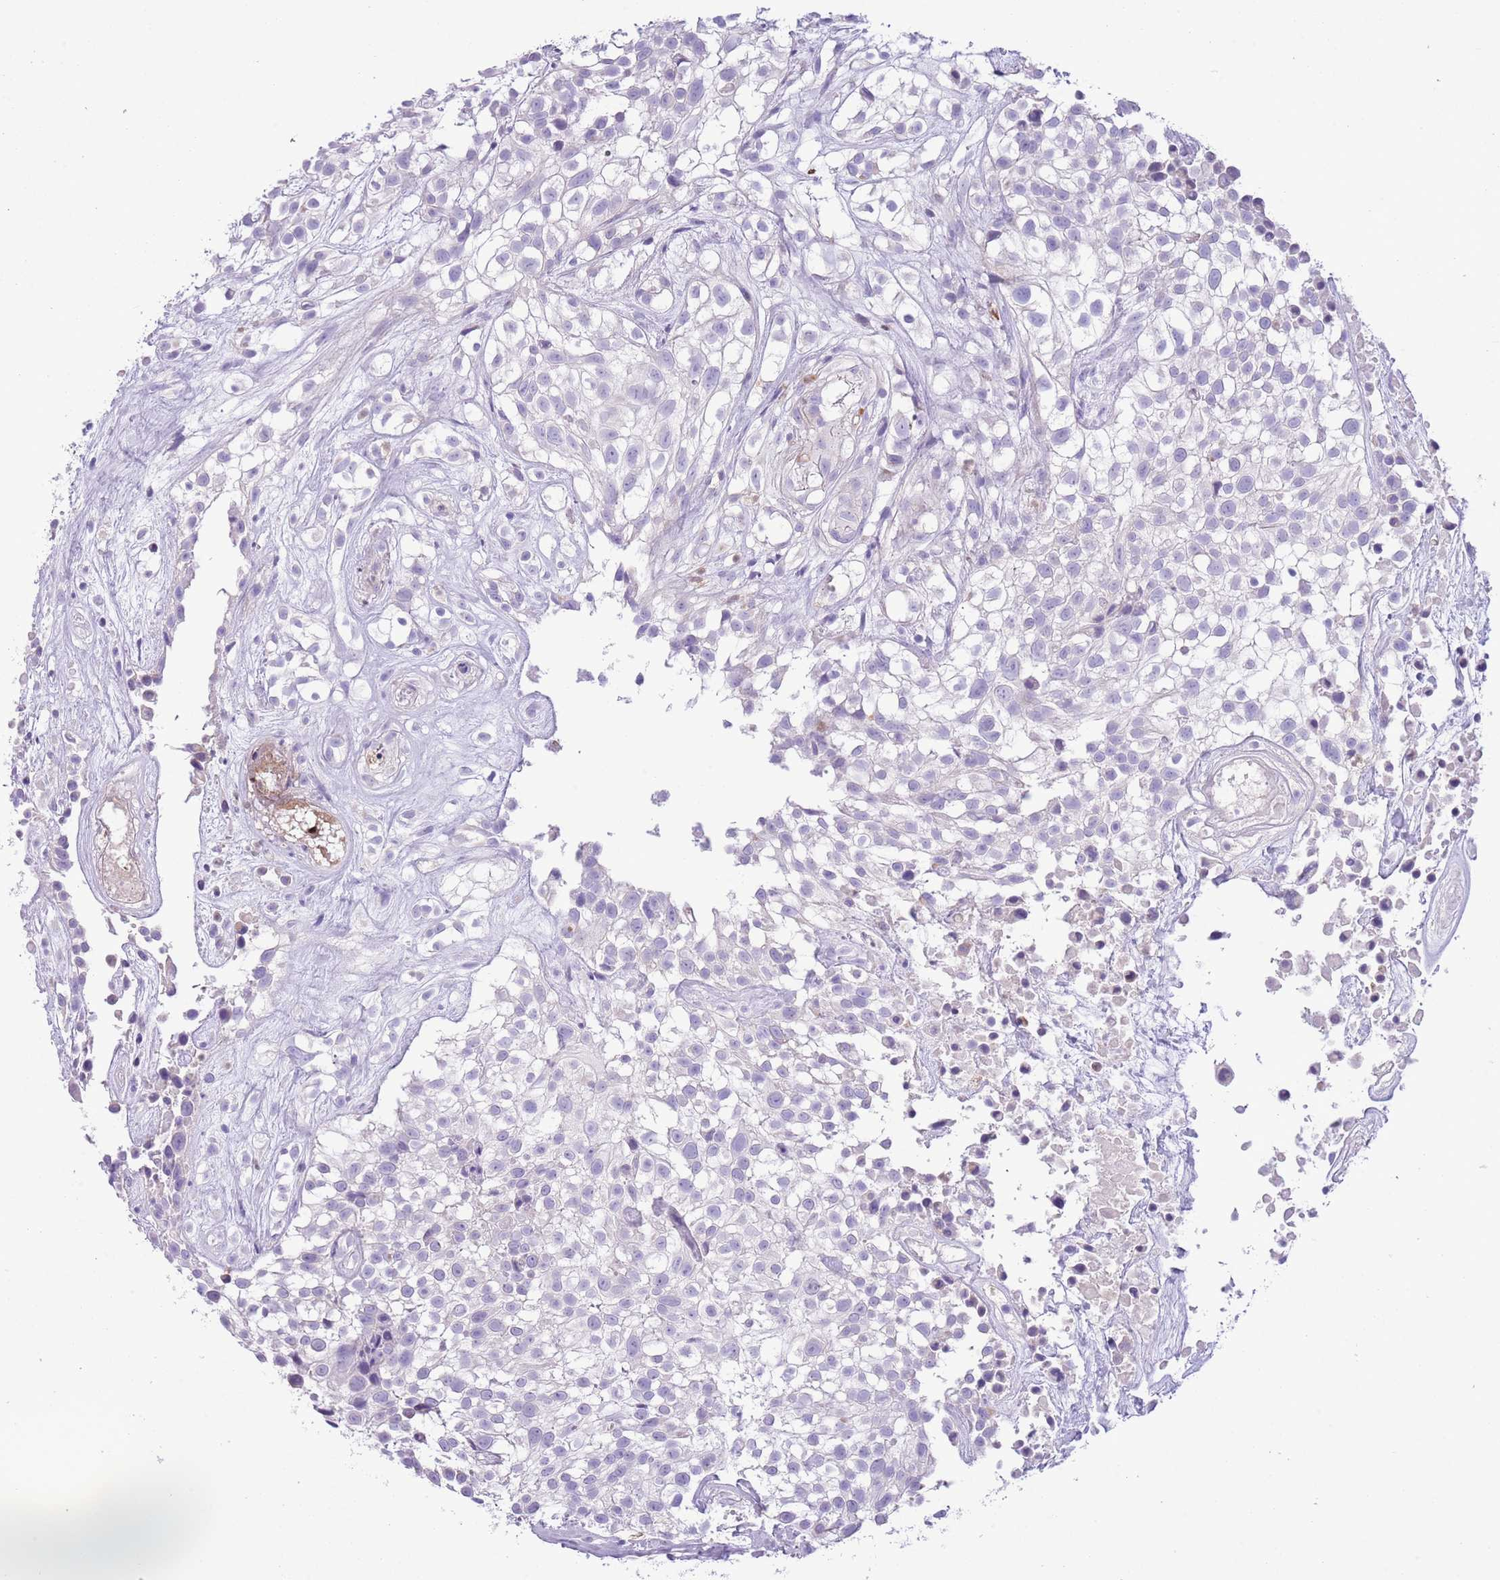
{"staining": {"intensity": "negative", "quantity": "none", "location": "none"}, "tissue": "urothelial cancer", "cell_type": "Tumor cells", "image_type": "cancer", "snomed": [{"axis": "morphology", "description": "Urothelial carcinoma, High grade"}, {"axis": "topography", "description": "Urinary bladder"}], "caption": "The immunohistochemistry photomicrograph has no significant staining in tumor cells of high-grade urothelial carcinoma tissue. (DAB immunohistochemistry (IHC) visualized using brightfield microscopy, high magnification).", "gene": "OR6M1", "patient": {"sex": "male", "age": 56}}